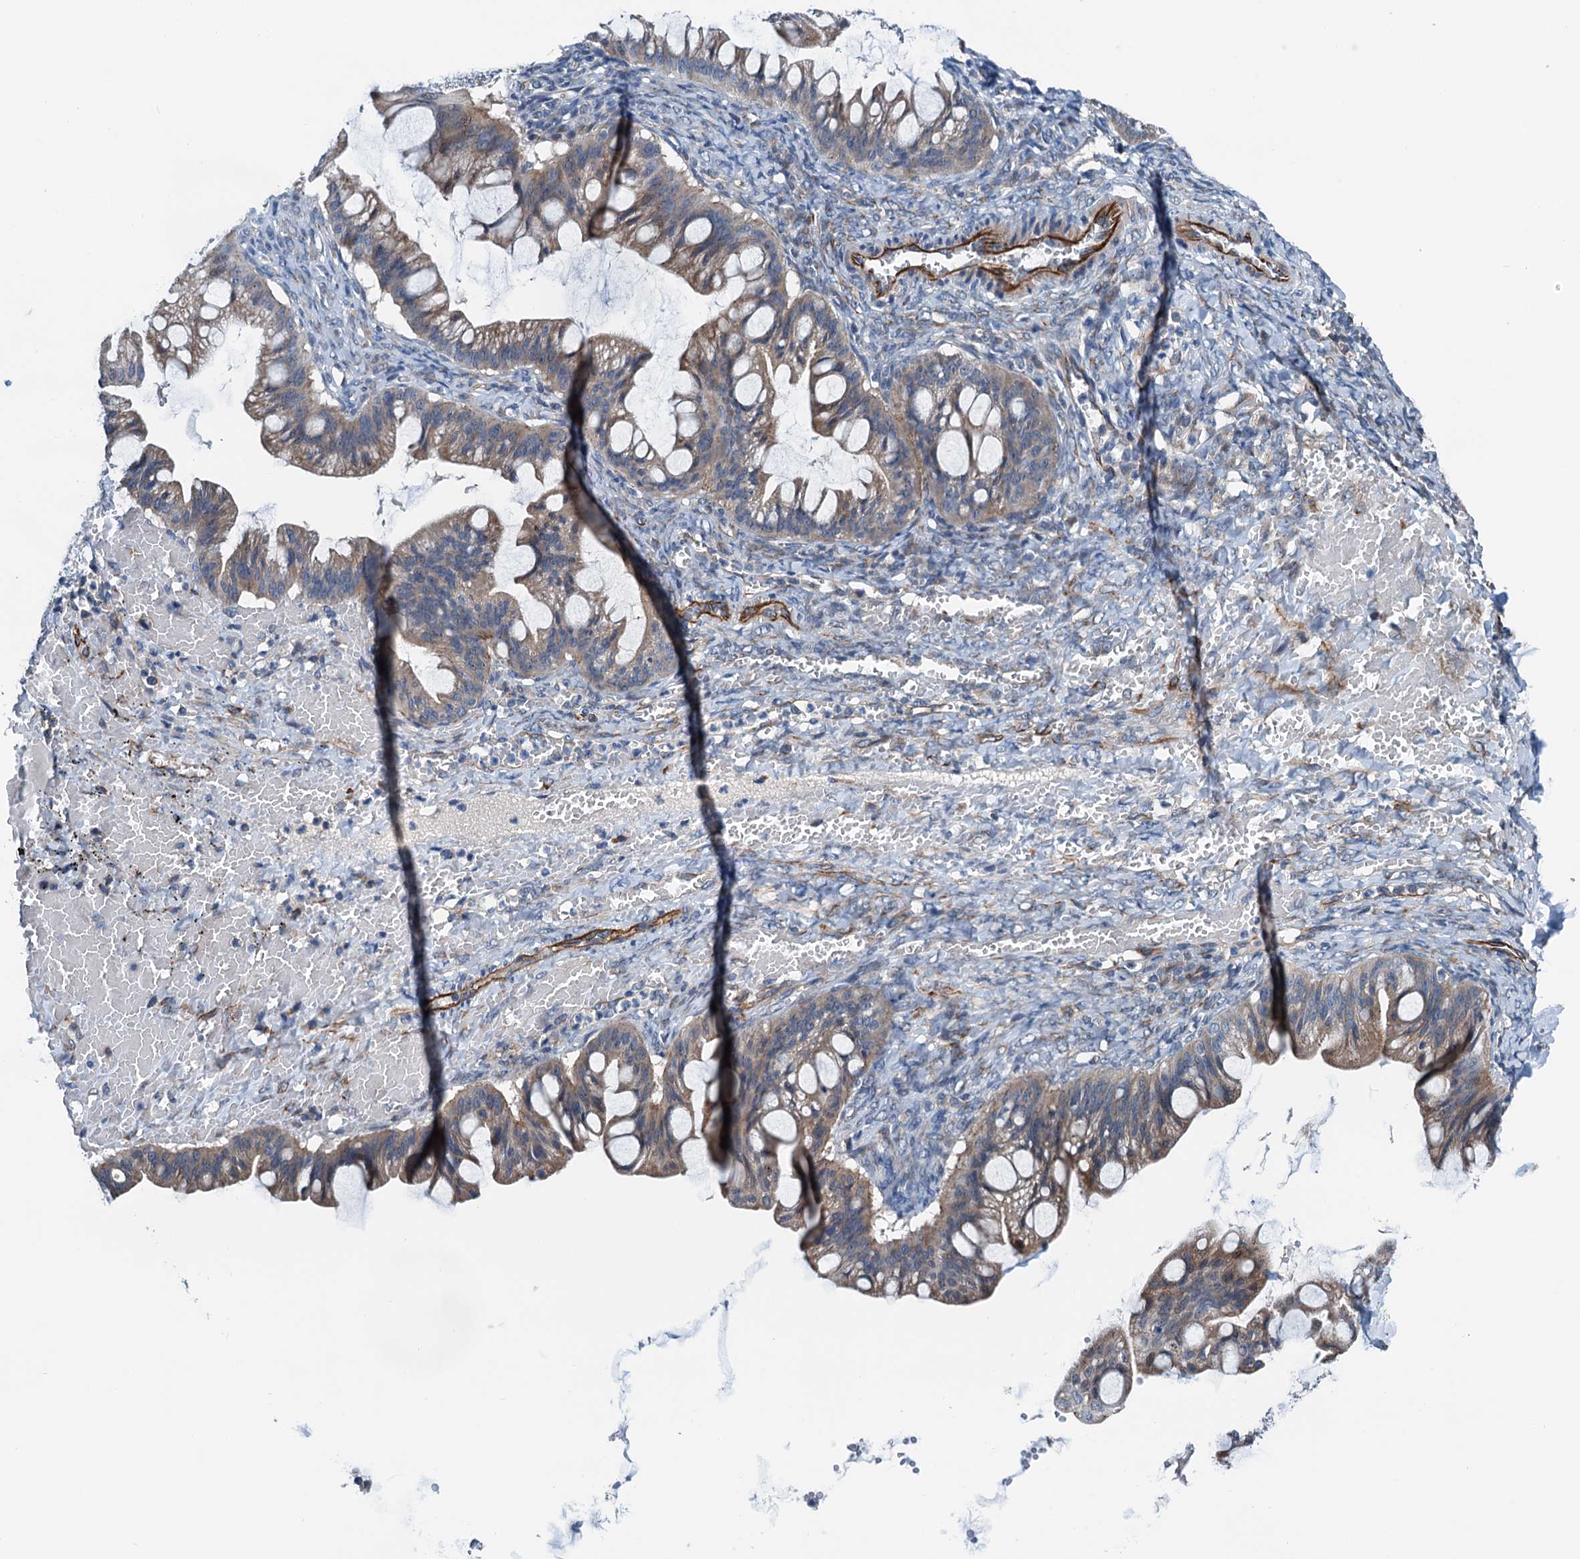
{"staining": {"intensity": "moderate", "quantity": ">75%", "location": "cytoplasmic/membranous"}, "tissue": "ovarian cancer", "cell_type": "Tumor cells", "image_type": "cancer", "snomed": [{"axis": "morphology", "description": "Cystadenocarcinoma, mucinous, NOS"}, {"axis": "topography", "description": "Ovary"}], "caption": "IHC (DAB (3,3'-diaminobenzidine)) staining of human ovarian mucinous cystadenocarcinoma exhibits moderate cytoplasmic/membranous protein staining in about >75% of tumor cells. (Brightfield microscopy of DAB IHC at high magnification).", "gene": "ELAC1", "patient": {"sex": "female", "age": 73}}